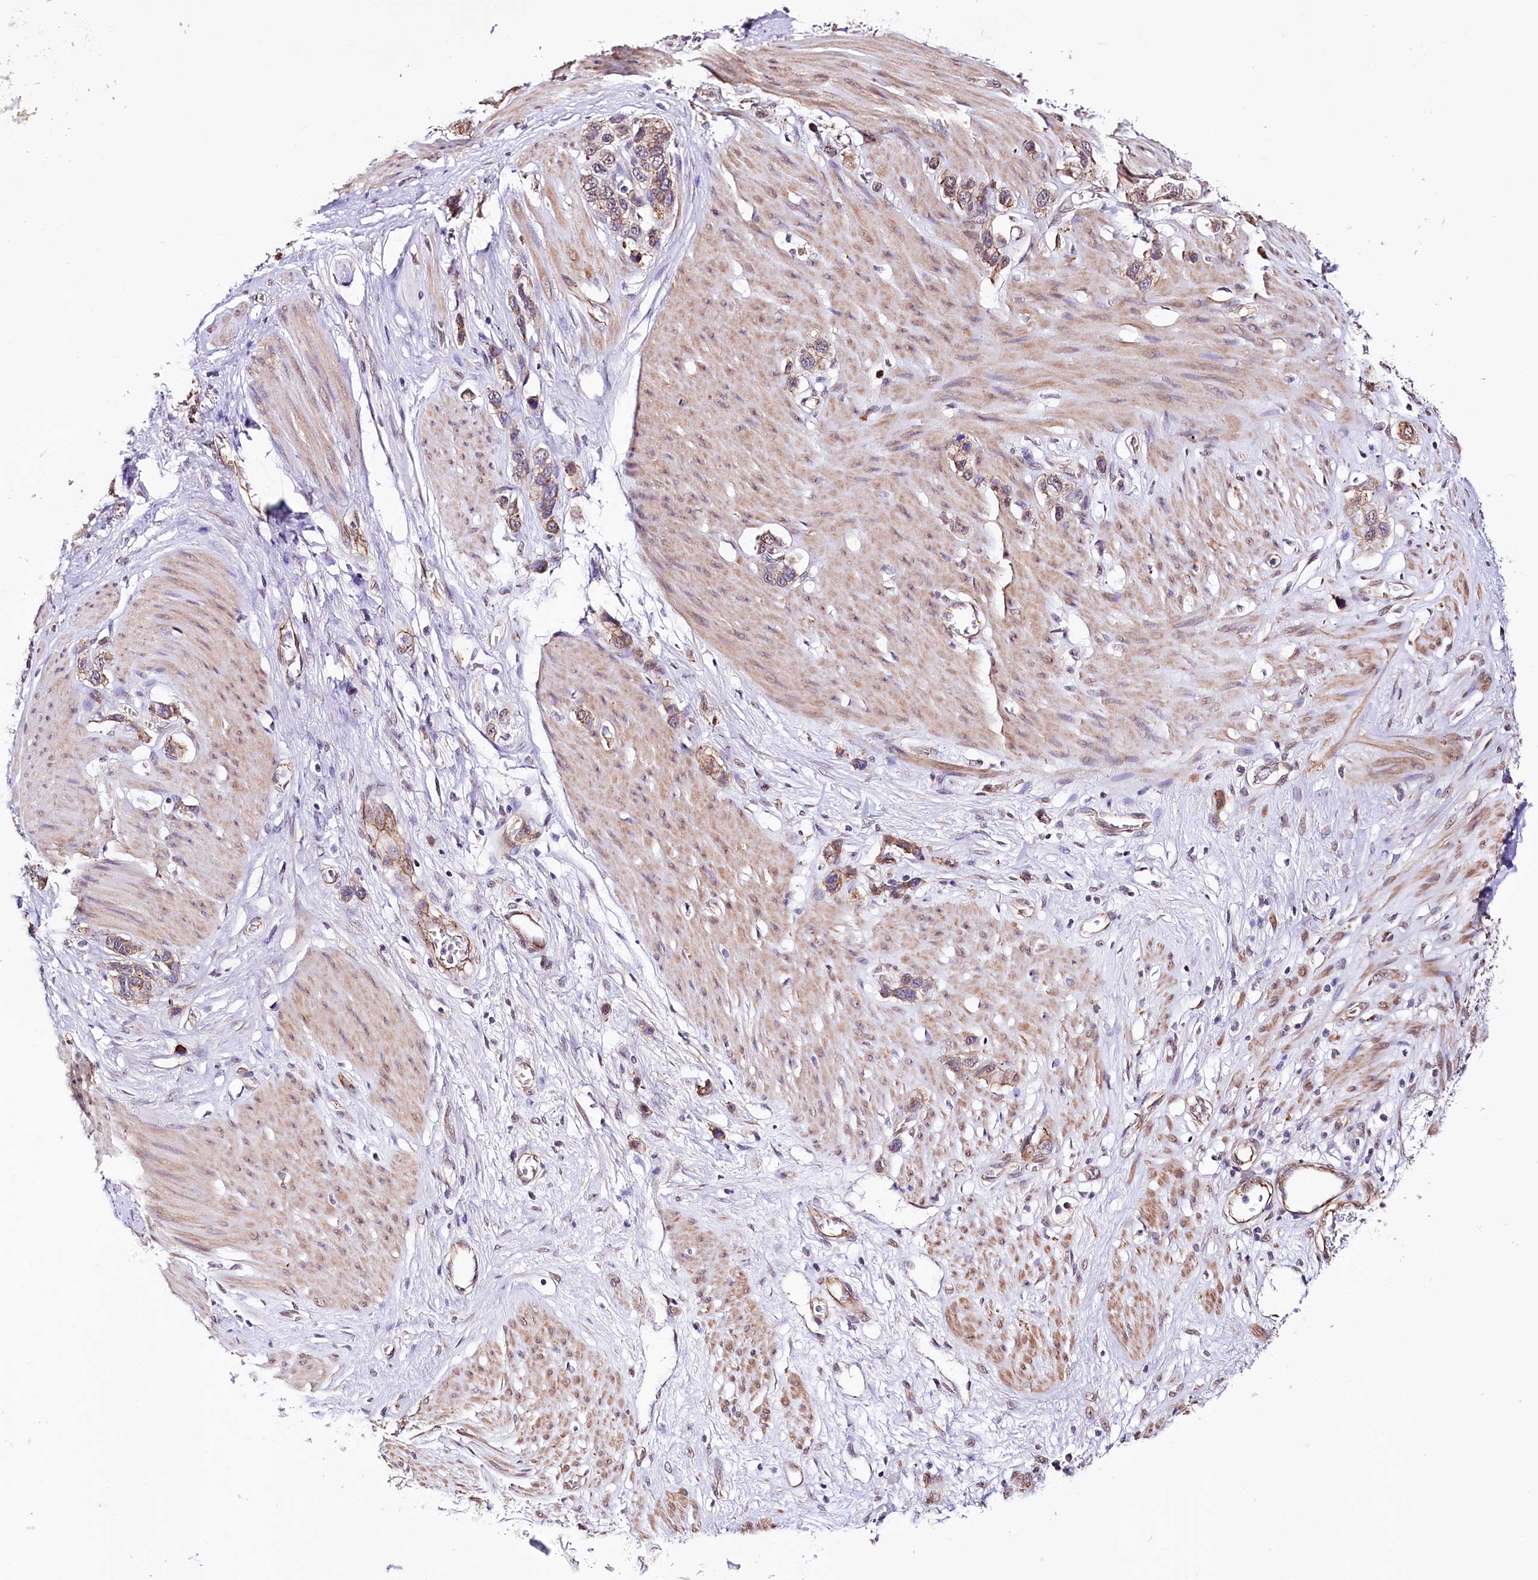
{"staining": {"intensity": "weak", "quantity": ">75%", "location": "cytoplasmic/membranous"}, "tissue": "stomach cancer", "cell_type": "Tumor cells", "image_type": "cancer", "snomed": [{"axis": "morphology", "description": "Adenocarcinoma, NOS"}, {"axis": "morphology", "description": "Adenocarcinoma, High grade"}, {"axis": "topography", "description": "Stomach, upper"}, {"axis": "topography", "description": "Stomach, lower"}], "caption": "Stomach cancer stained for a protein (brown) reveals weak cytoplasmic/membranous positive positivity in about >75% of tumor cells.", "gene": "ST7", "patient": {"sex": "female", "age": 65}}